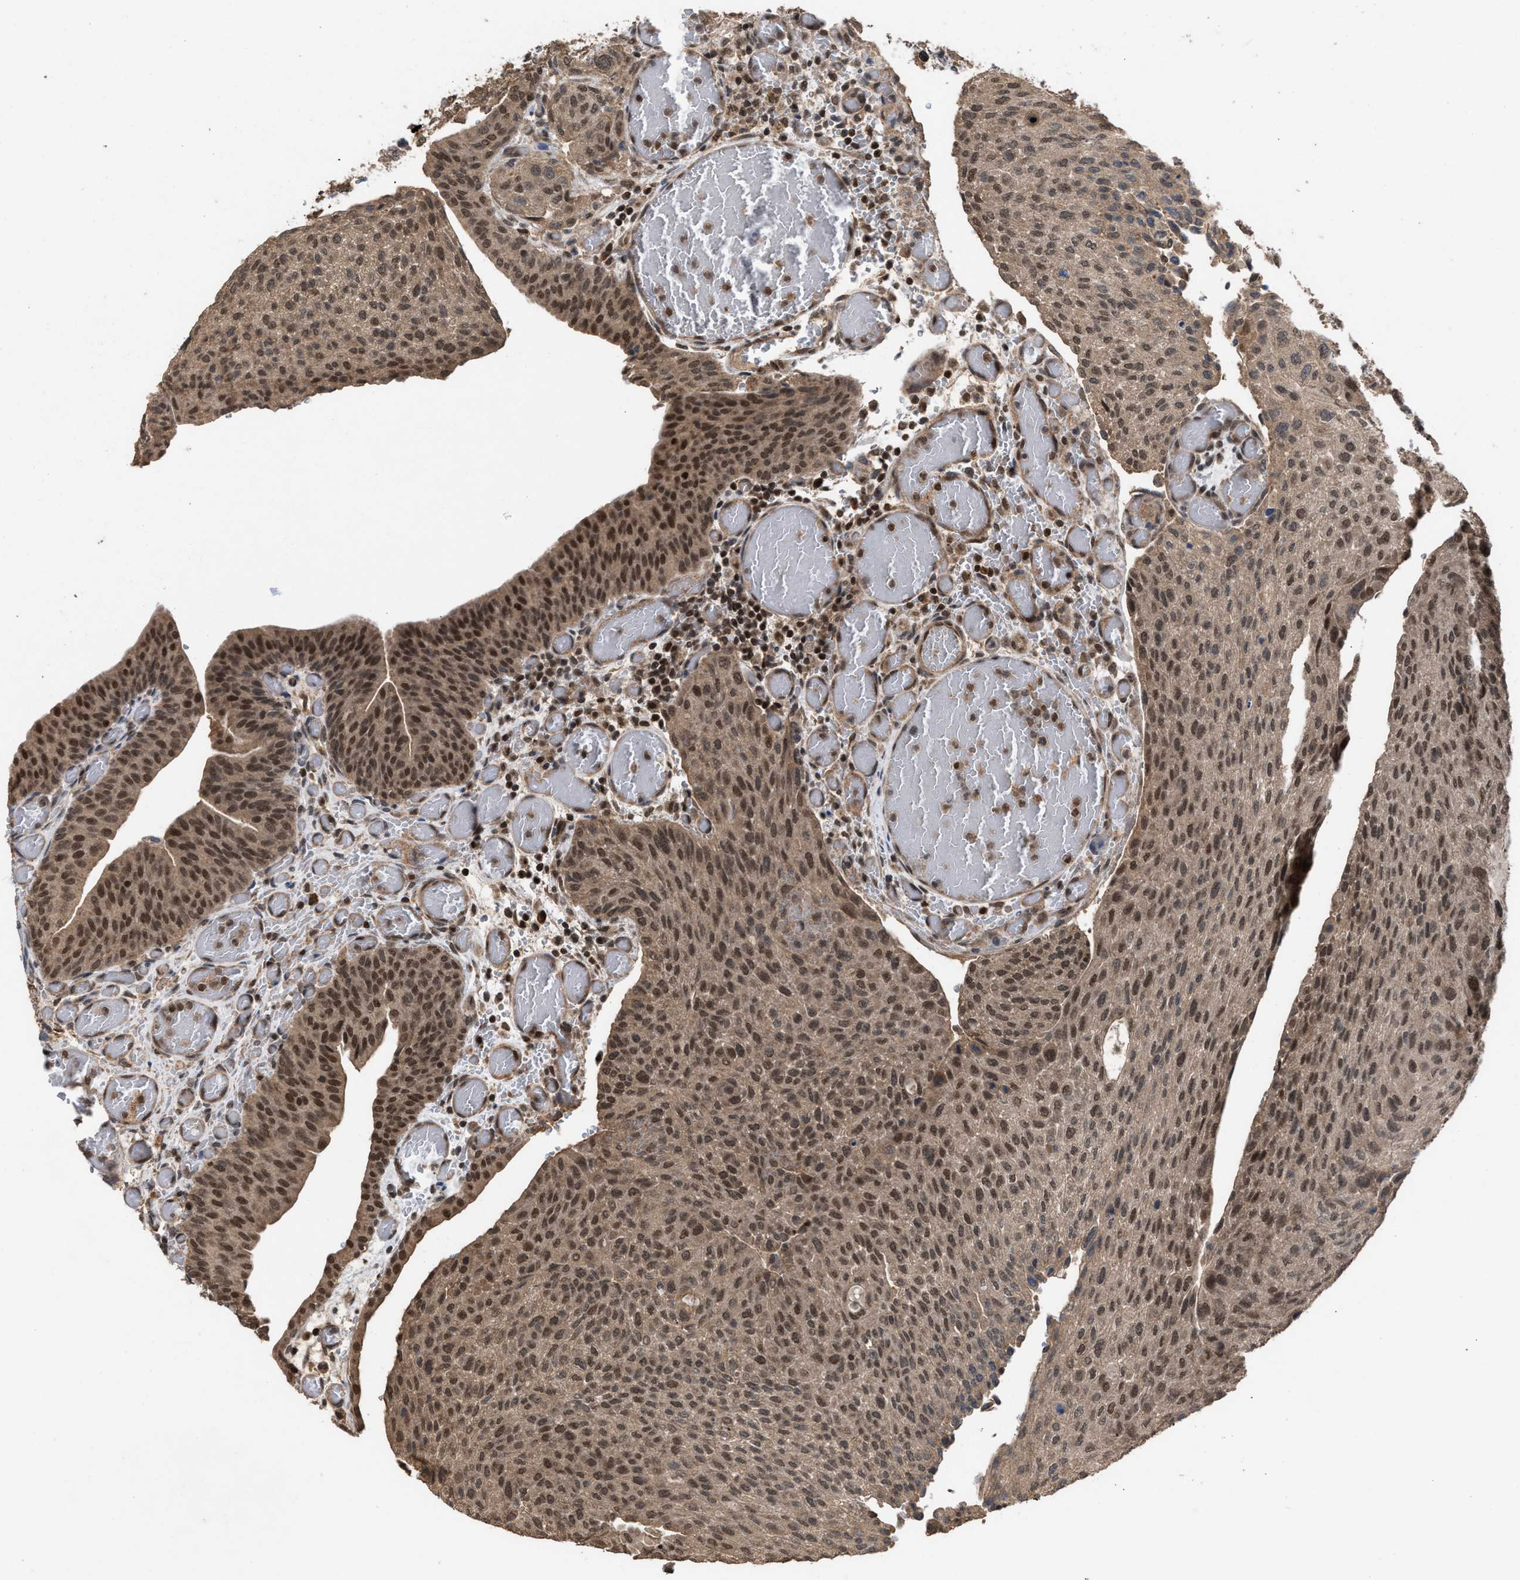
{"staining": {"intensity": "strong", "quantity": ">75%", "location": "cytoplasmic/membranous,nuclear"}, "tissue": "urothelial cancer", "cell_type": "Tumor cells", "image_type": "cancer", "snomed": [{"axis": "morphology", "description": "Urothelial carcinoma, Low grade"}, {"axis": "morphology", "description": "Urothelial carcinoma, High grade"}, {"axis": "topography", "description": "Urinary bladder"}], "caption": "Low-grade urothelial carcinoma stained with DAB (3,3'-diaminobenzidine) IHC demonstrates high levels of strong cytoplasmic/membranous and nuclear positivity in about >75% of tumor cells. The staining was performed using DAB to visualize the protein expression in brown, while the nuclei were stained in blue with hematoxylin (Magnification: 20x).", "gene": "C9orf78", "patient": {"sex": "male", "age": 35}}